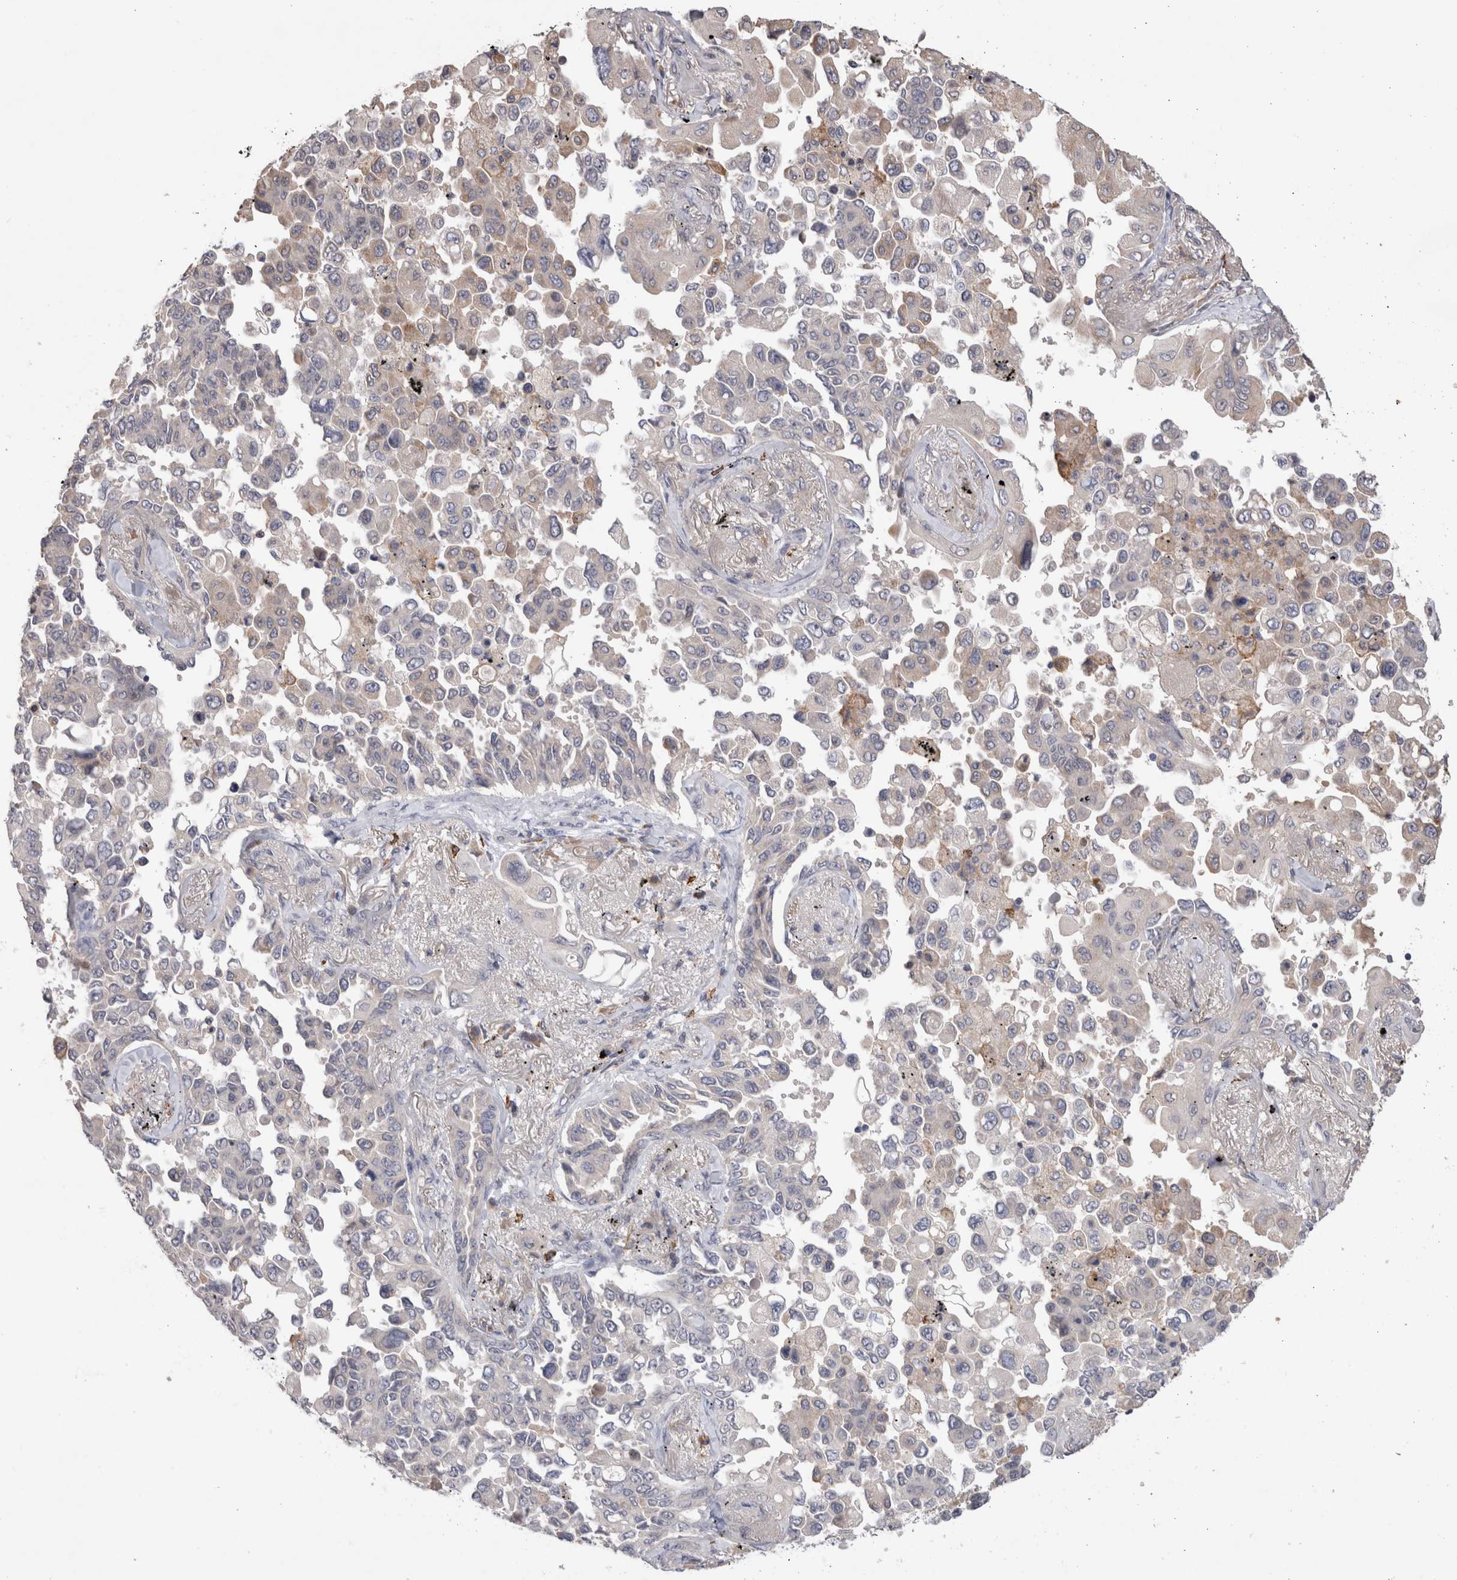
{"staining": {"intensity": "negative", "quantity": "none", "location": "none"}, "tissue": "lung cancer", "cell_type": "Tumor cells", "image_type": "cancer", "snomed": [{"axis": "morphology", "description": "Adenocarcinoma, NOS"}, {"axis": "topography", "description": "Lung"}], "caption": "IHC of lung cancer (adenocarcinoma) demonstrates no positivity in tumor cells. (DAB (3,3'-diaminobenzidine) immunohistochemistry with hematoxylin counter stain).", "gene": "VSIG4", "patient": {"sex": "female", "age": 67}}